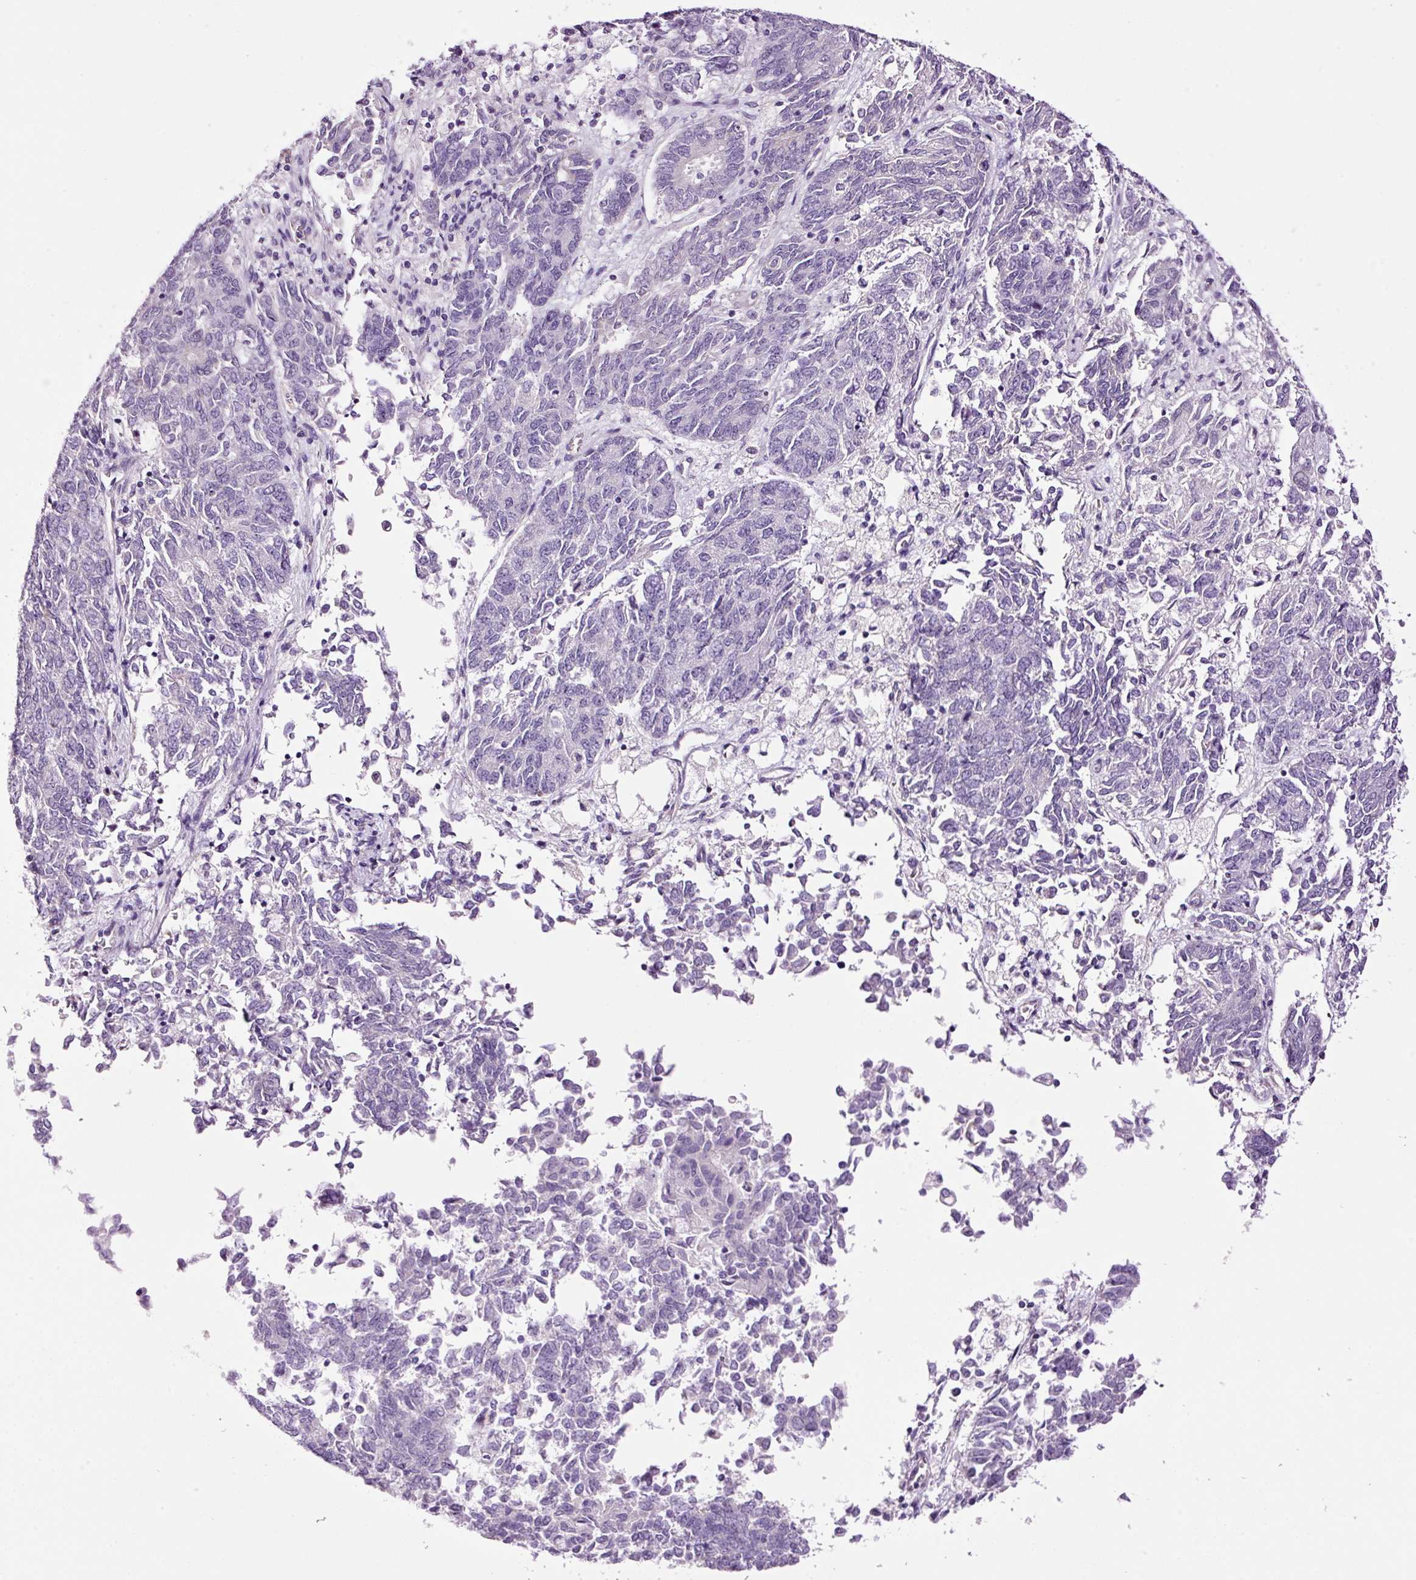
{"staining": {"intensity": "negative", "quantity": "none", "location": "none"}, "tissue": "endometrial cancer", "cell_type": "Tumor cells", "image_type": "cancer", "snomed": [{"axis": "morphology", "description": "Adenocarcinoma, NOS"}, {"axis": "topography", "description": "Endometrium"}], "caption": "This is an IHC image of endometrial cancer. There is no expression in tumor cells.", "gene": "RTF2", "patient": {"sex": "female", "age": 80}}